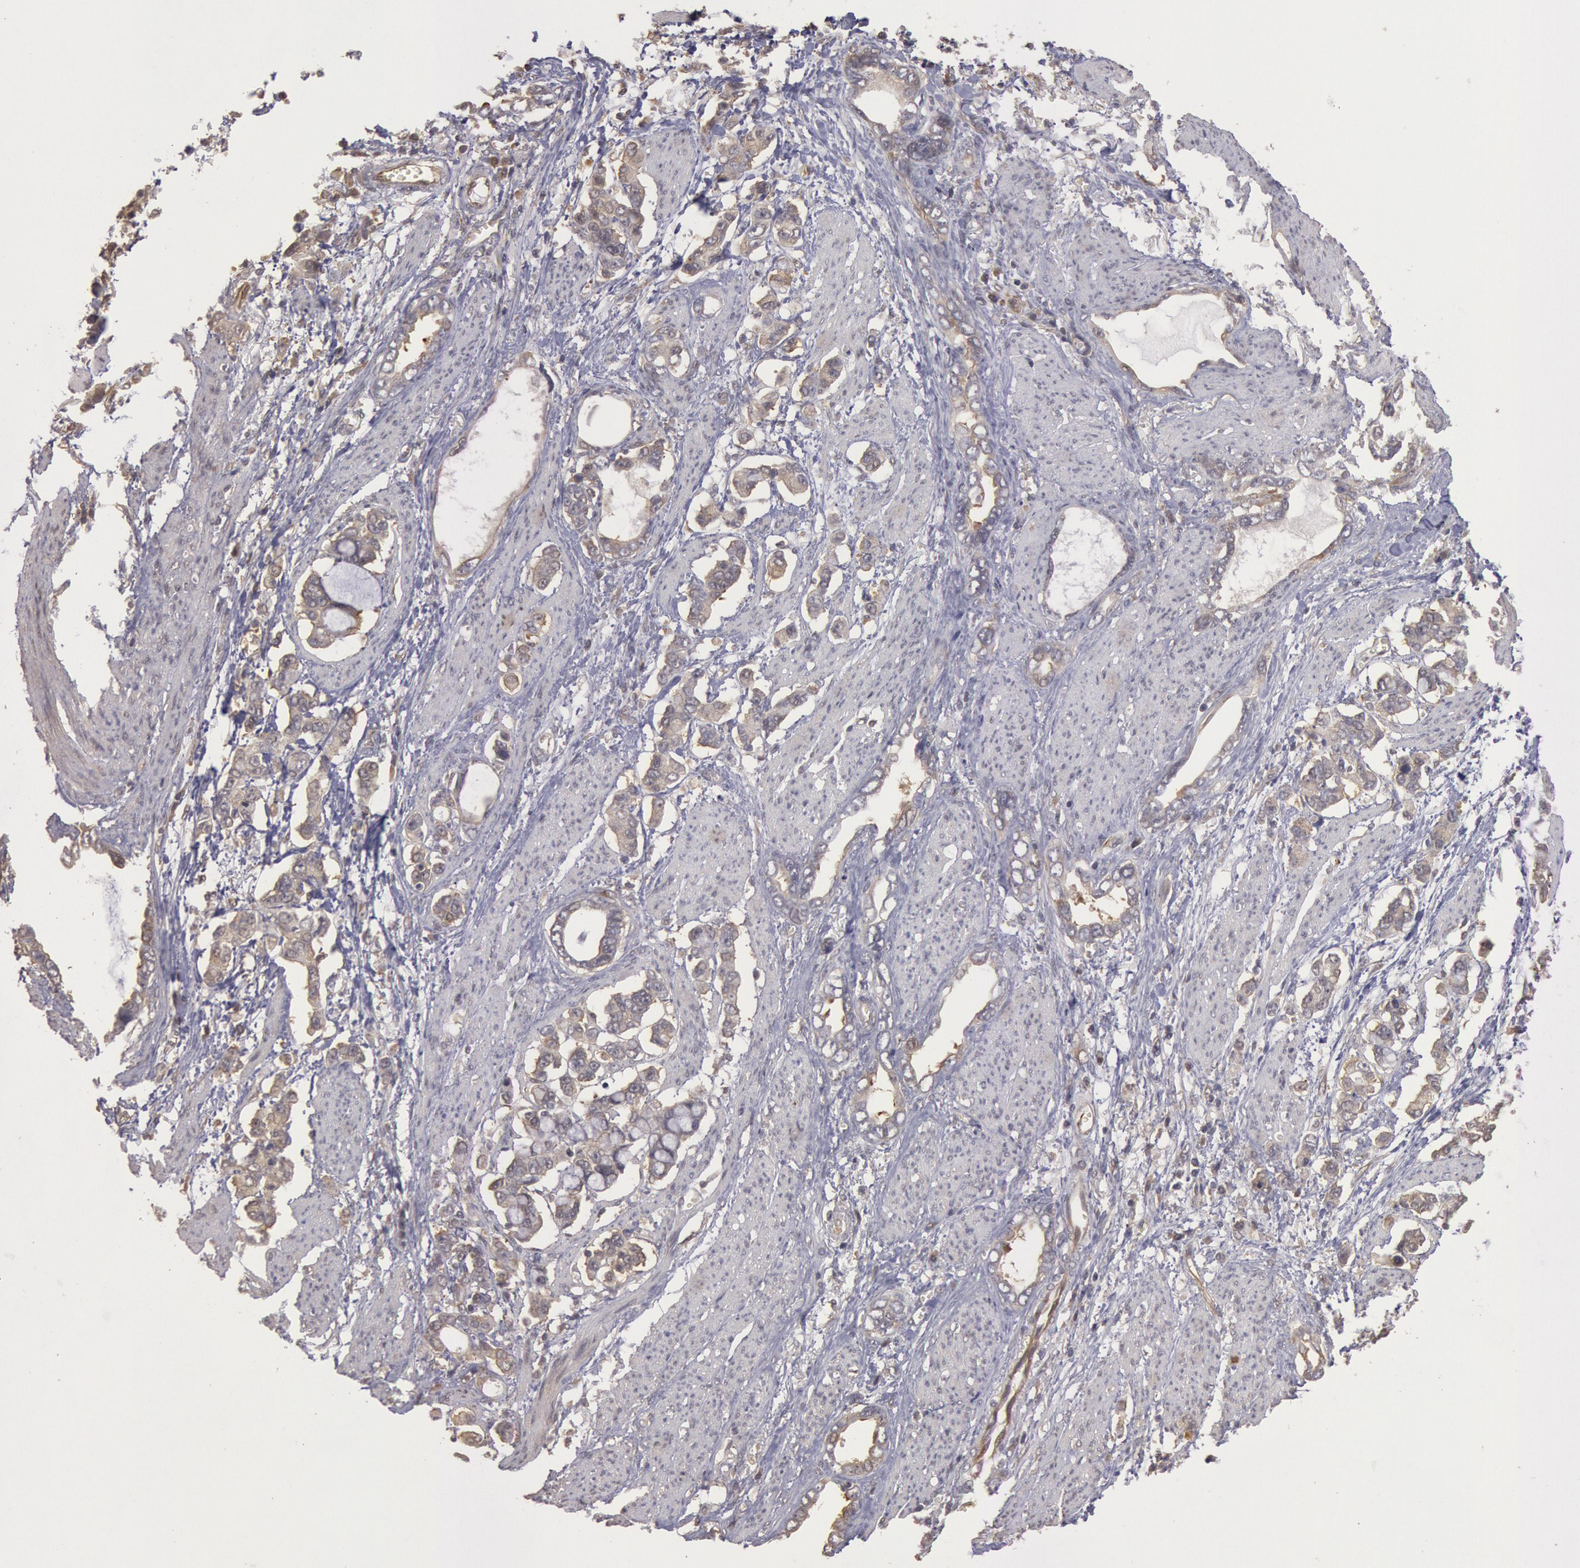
{"staining": {"intensity": "weak", "quantity": "<25%", "location": "cytoplasmic/membranous"}, "tissue": "stomach cancer", "cell_type": "Tumor cells", "image_type": "cancer", "snomed": [{"axis": "morphology", "description": "Adenocarcinoma, NOS"}, {"axis": "topography", "description": "Stomach"}], "caption": "Stomach cancer (adenocarcinoma) was stained to show a protein in brown. There is no significant expression in tumor cells.", "gene": "USP14", "patient": {"sex": "male", "age": 78}}